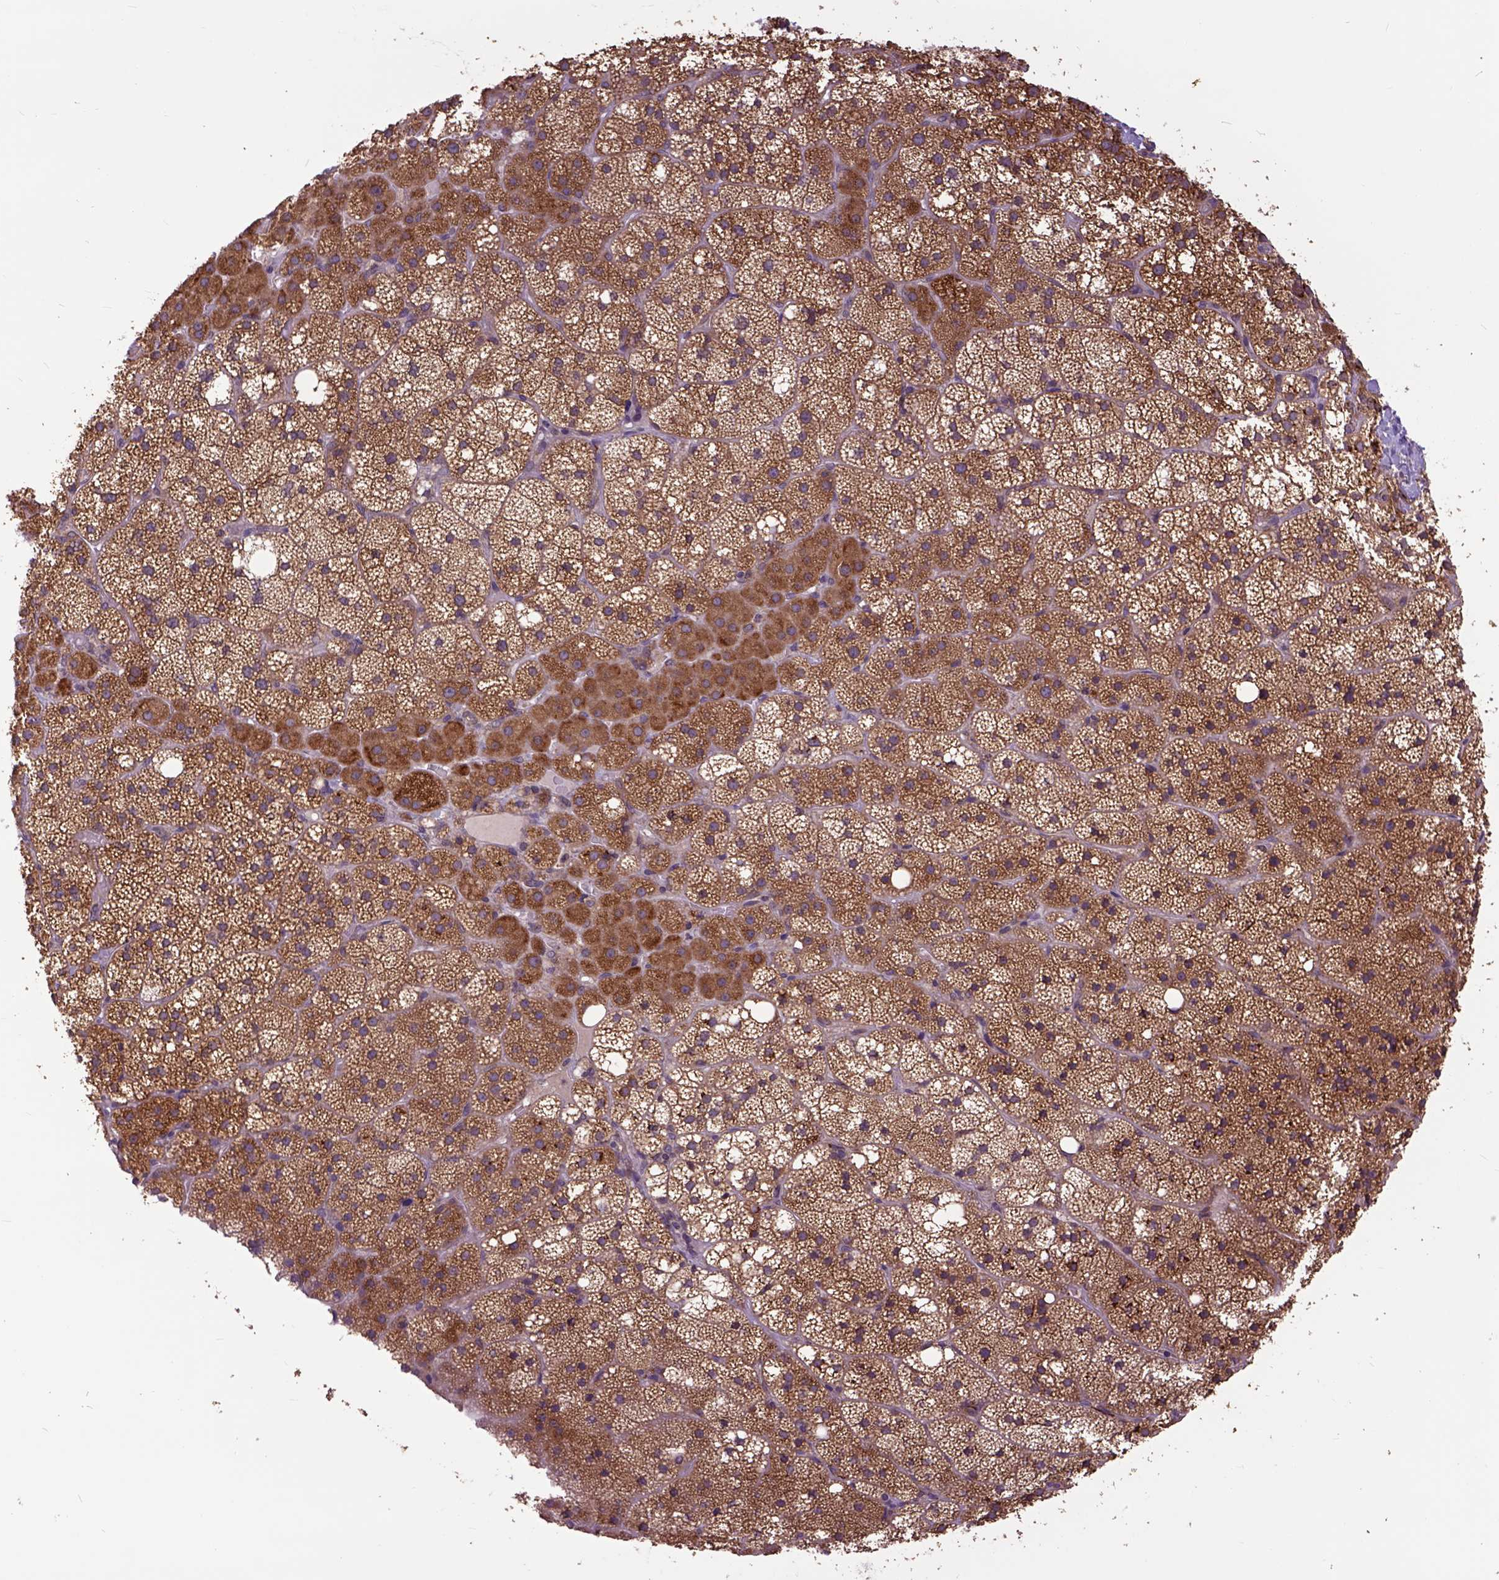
{"staining": {"intensity": "strong", "quantity": ">75%", "location": "cytoplasmic/membranous"}, "tissue": "adrenal gland", "cell_type": "Glandular cells", "image_type": "normal", "snomed": [{"axis": "morphology", "description": "Normal tissue, NOS"}, {"axis": "topography", "description": "Adrenal gland"}], "caption": "Brown immunohistochemical staining in benign human adrenal gland shows strong cytoplasmic/membranous expression in approximately >75% of glandular cells.", "gene": "ARL1", "patient": {"sex": "male", "age": 53}}